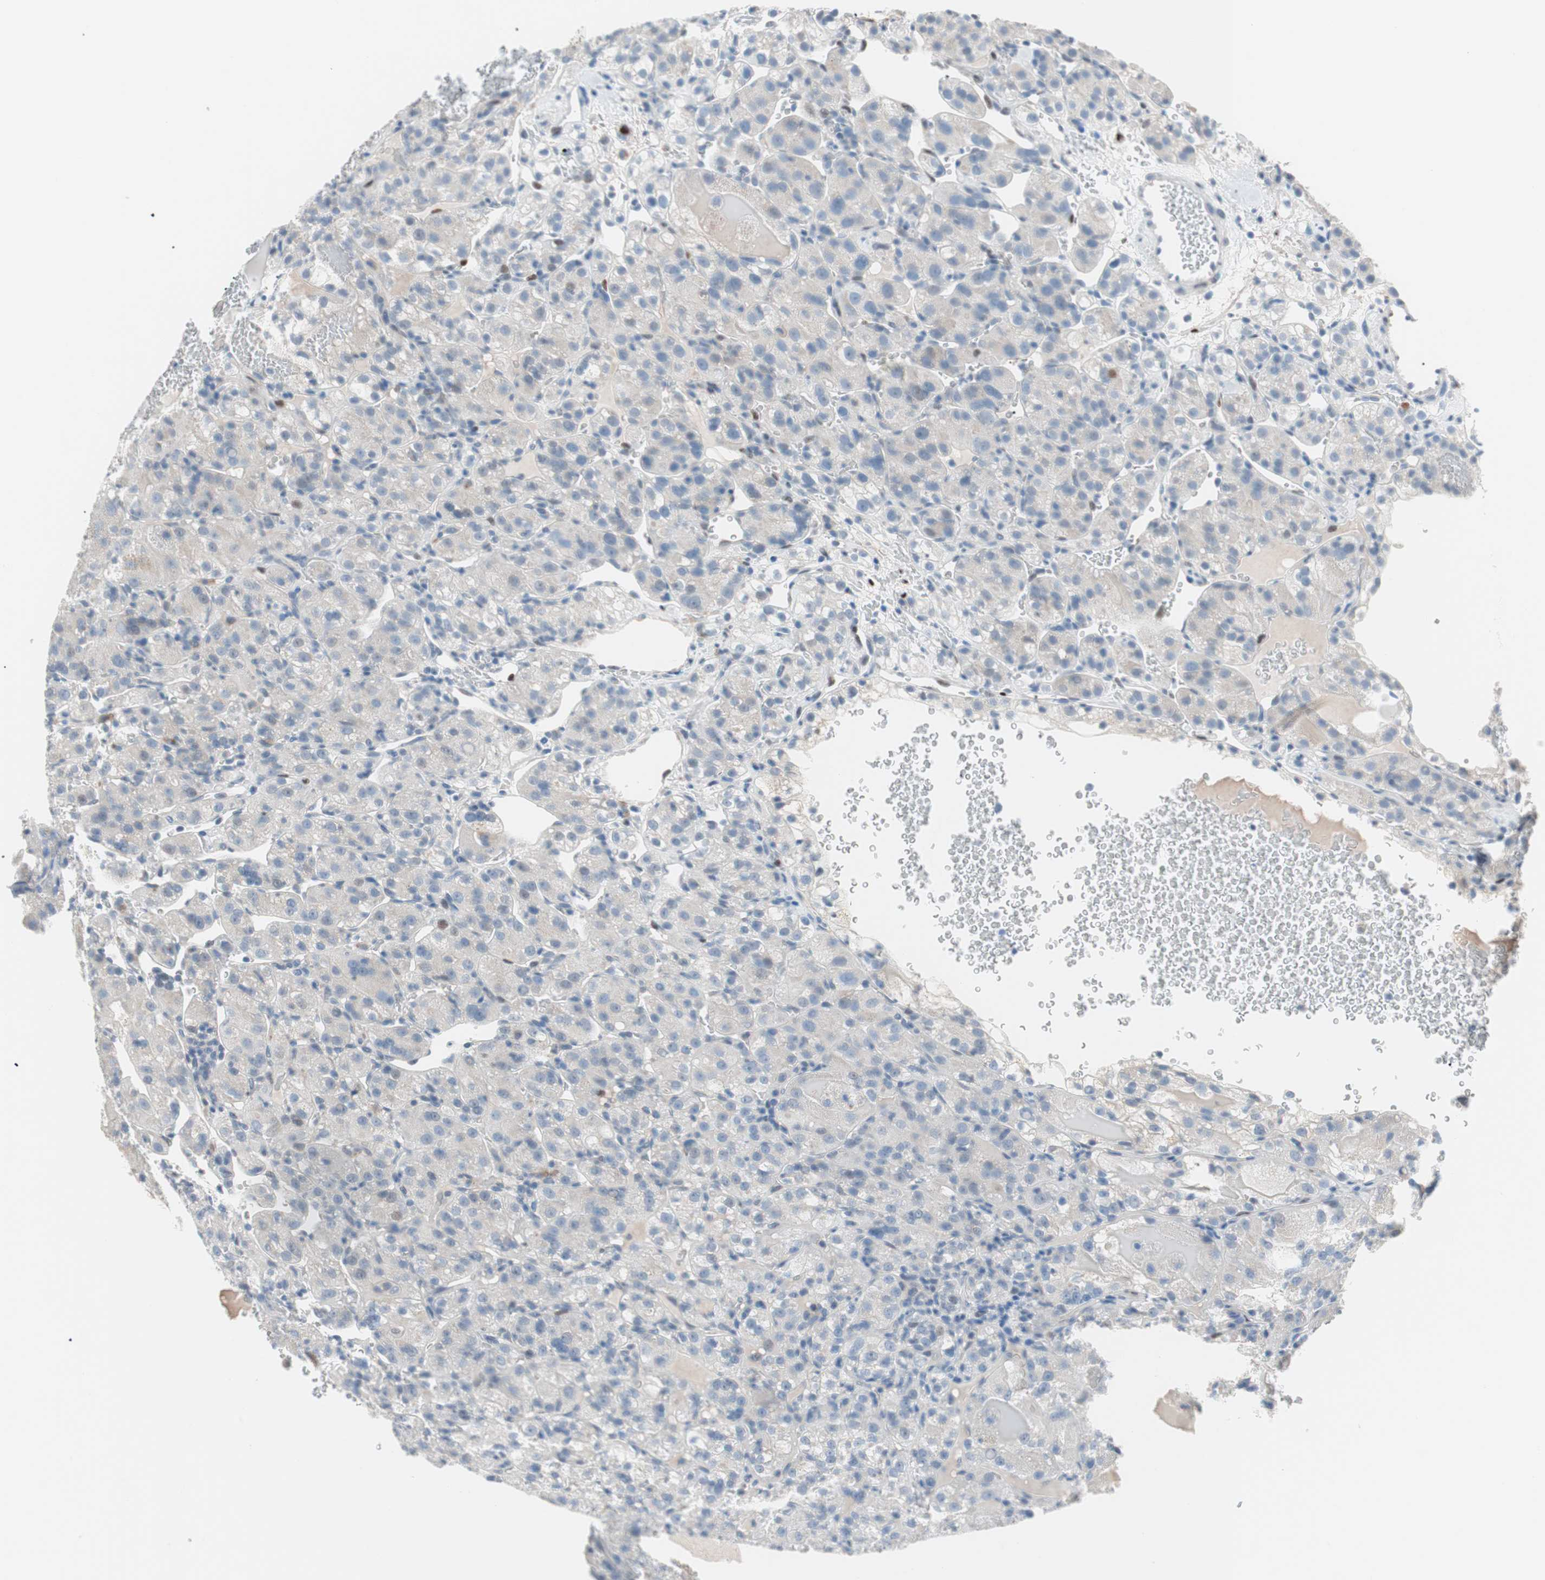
{"staining": {"intensity": "negative", "quantity": "none", "location": "none"}, "tissue": "renal cancer", "cell_type": "Tumor cells", "image_type": "cancer", "snomed": [{"axis": "morphology", "description": "Normal tissue, NOS"}, {"axis": "morphology", "description": "Adenocarcinoma, NOS"}, {"axis": "topography", "description": "Kidney"}], "caption": "A photomicrograph of adenocarcinoma (renal) stained for a protein shows no brown staining in tumor cells.", "gene": "FOSL1", "patient": {"sex": "male", "age": 61}}